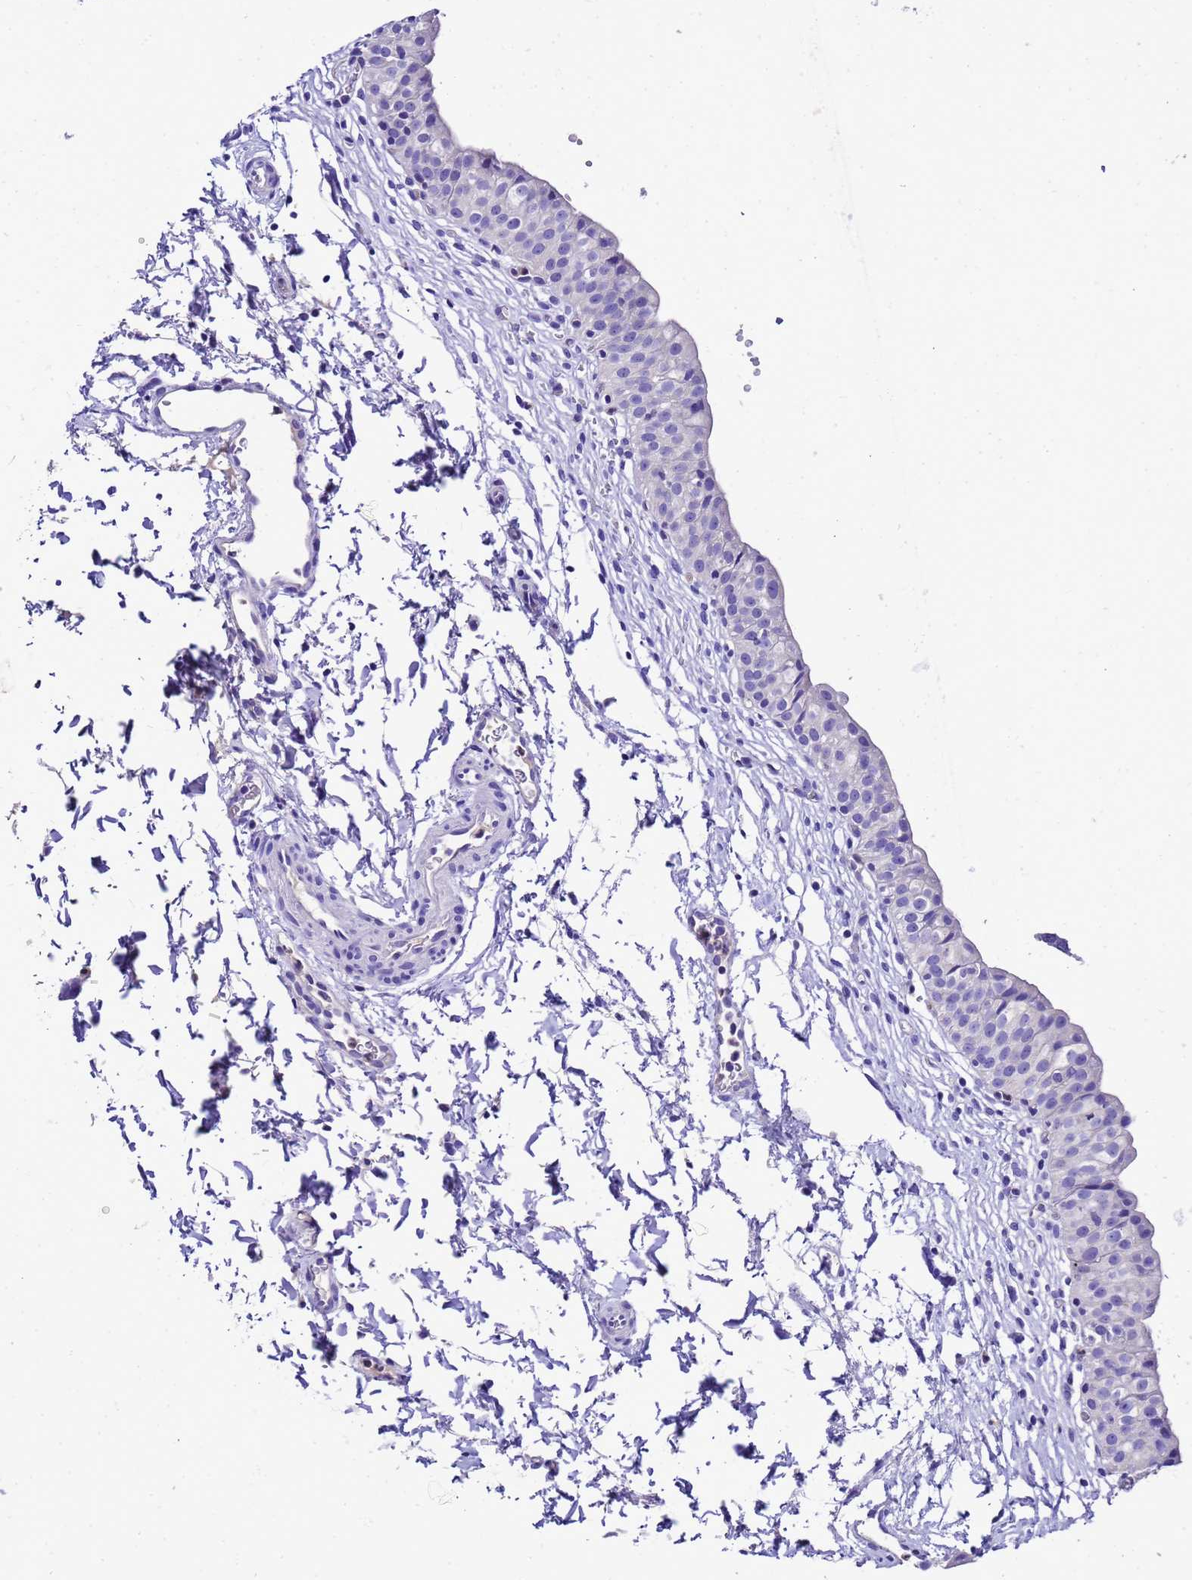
{"staining": {"intensity": "negative", "quantity": "none", "location": "none"}, "tissue": "urinary bladder", "cell_type": "Urothelial cells", "image_type": "normal", "snomed": [{"axis": "morphology", "description": "Normal tissue, NOS"}, {"axis": "topography", "description": "Urinary bladder"}, {"axis": "topography", "description": "Peripheral nerve tissue"}], "caption": "Immunohistochemical staining of benign urinary bladder displays no significant staining in urothelial cells.", "gene": "UGT2A1", "patient": {"sex": "male", "age": 55}}